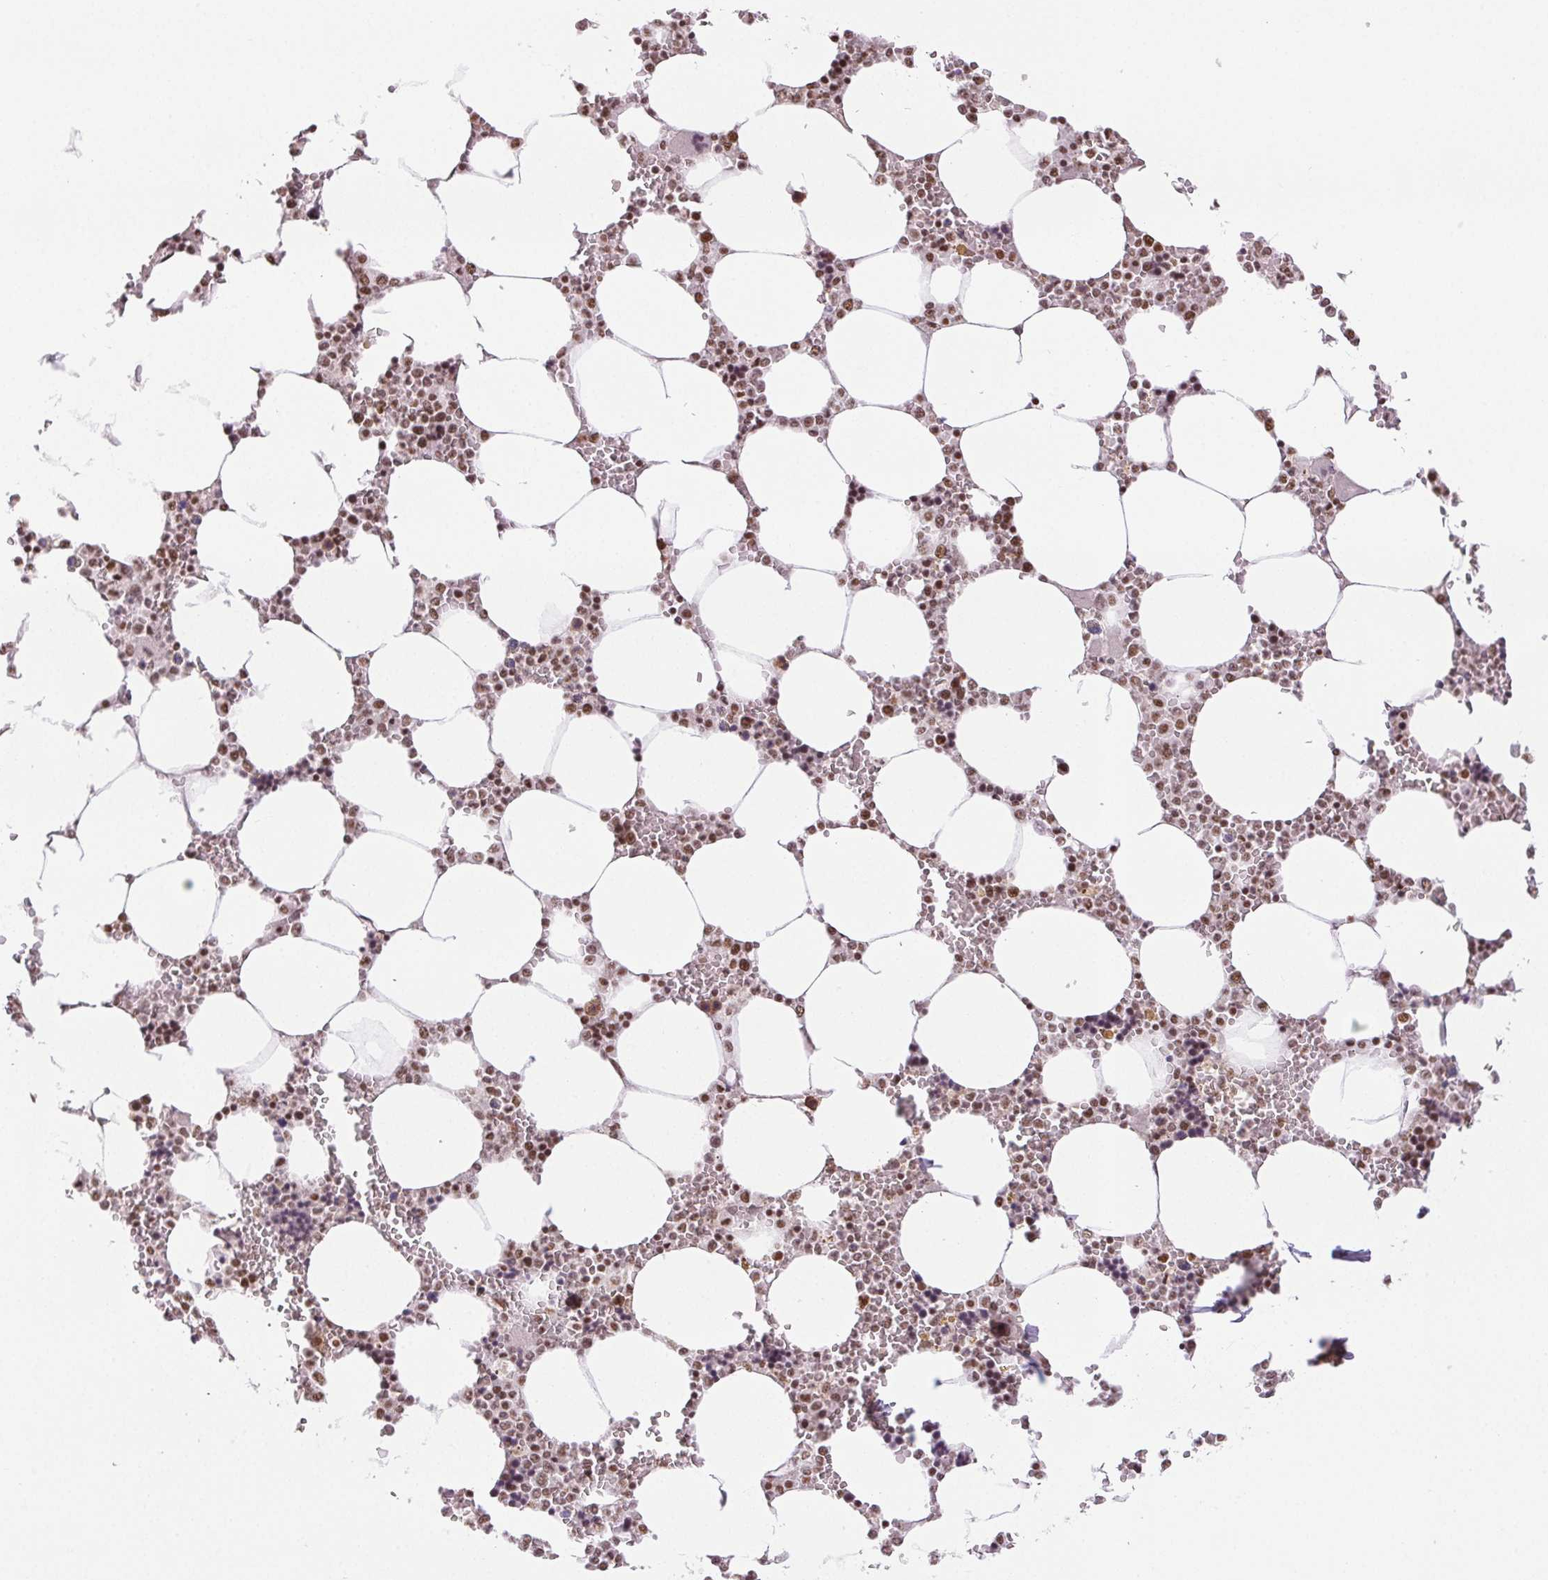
{"staining": {"intensity": "moderate", "quantity": "25%-75%", "location": "nuclear"}, "tissue": "bone marrow", "cell_type": "Hematopoietic cells", "image_type": "normal", "snomed": [{"axis": "morphology", "description": "Normal tissue, NOS"}, {"axis": "topography", "description": "Bone marrow"}], "caption": "Immunohistochemistry (DAB) staining of unremarkable bone marrow reveals moderate nuclear protein expression in about 25%-75% of hematopoietic cells.", "gene": "IK", "patient": {"sex": "male", "age": 64}}